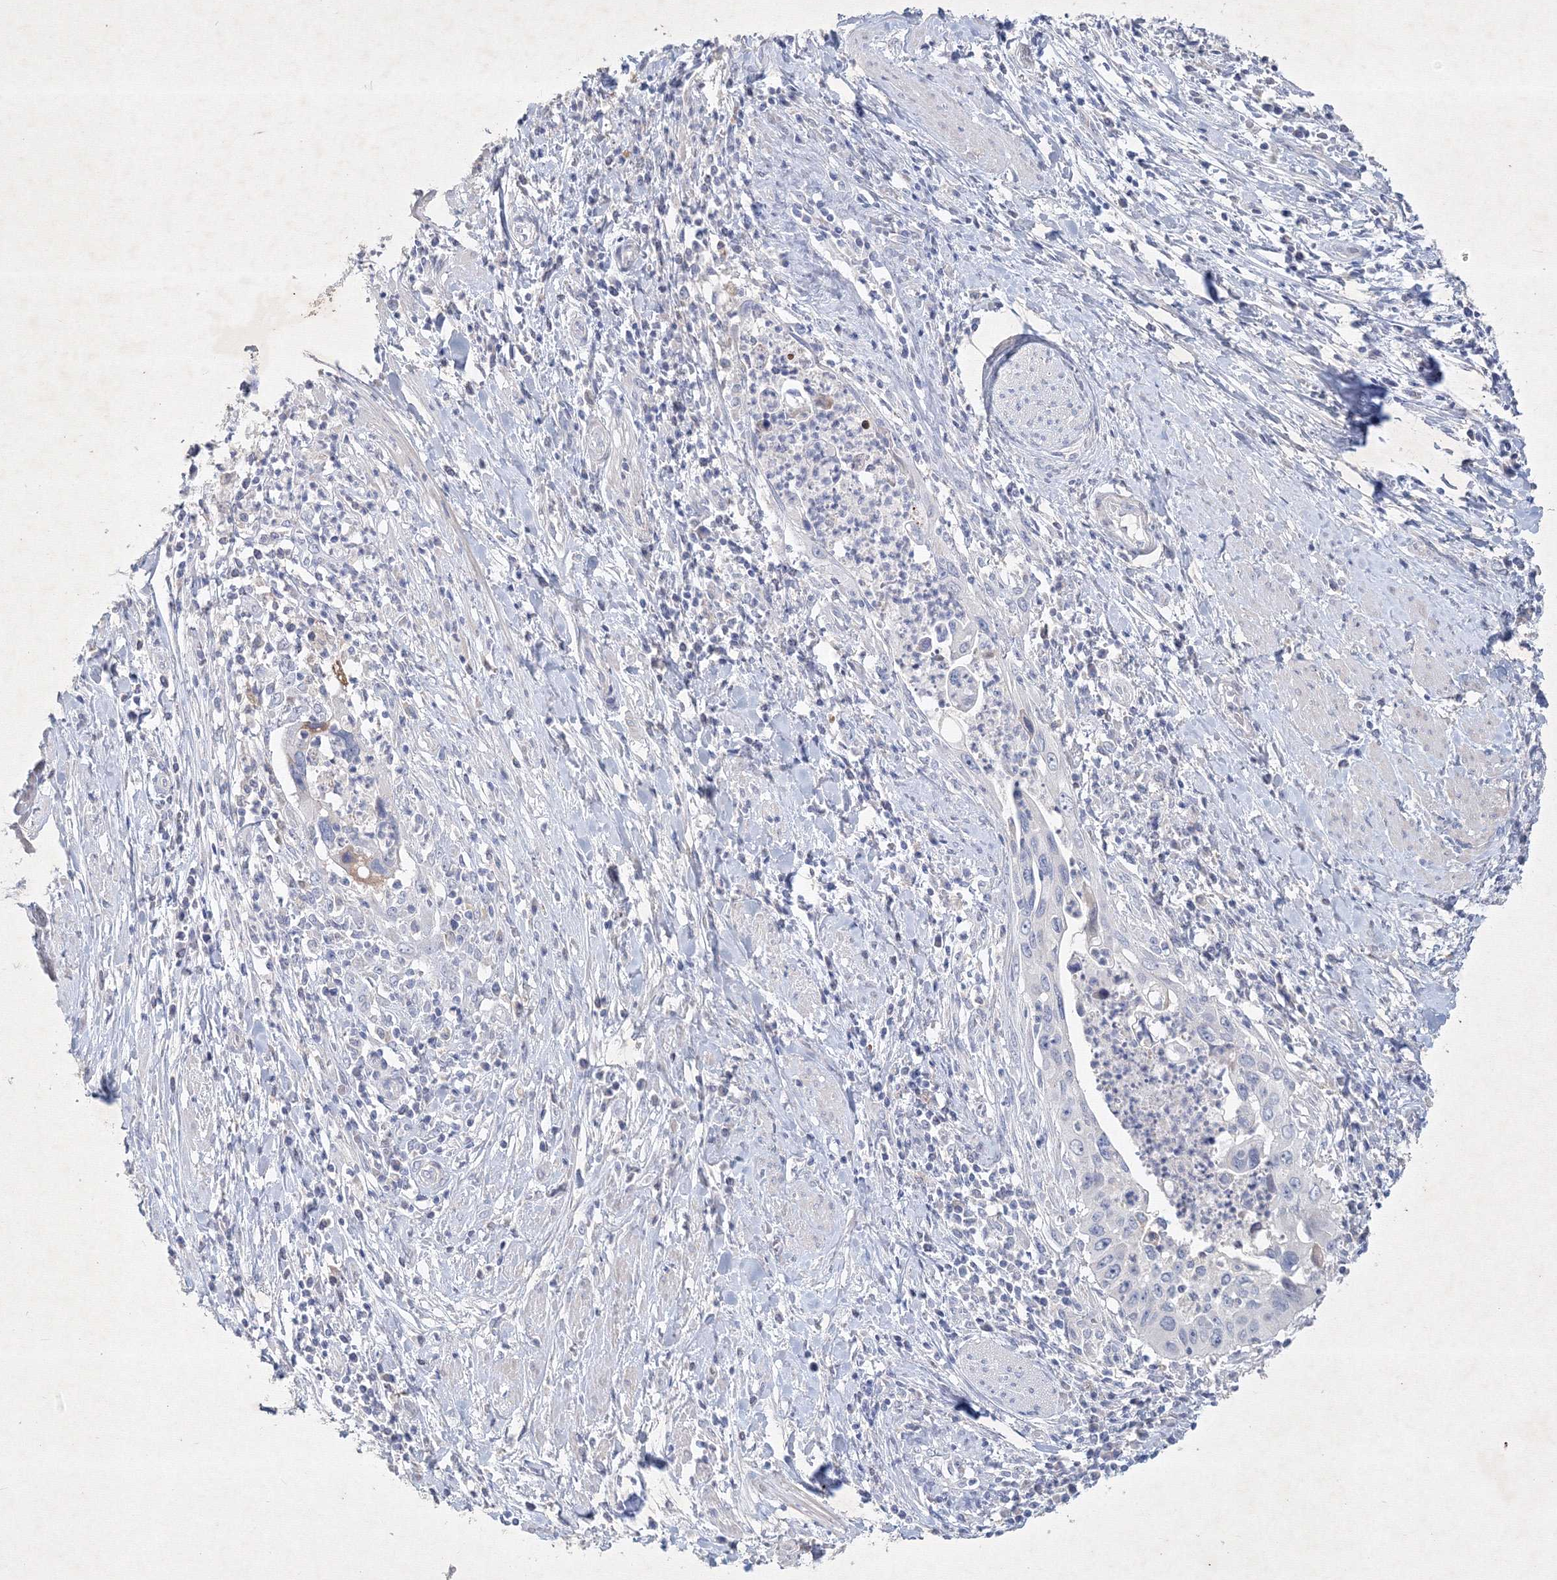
{"staining": {"intensity": "negative", "quantity": "none", "location": "none"}, "tissue": "cervical cancer", "cell_type": "Tumor cells", "image_type": "cancer", "snomed": [{"axis": "morphology", "description": "Squamous cell carcinoma, NOS"}, {"axis": "topography", "description": "Cervix"}], "caption": "Tumor cells are negative for brown protein staining in cervical squamous cell carcinoma.", "gene": "CXXC4", "patient": {"sex": "female", "age": 38}}